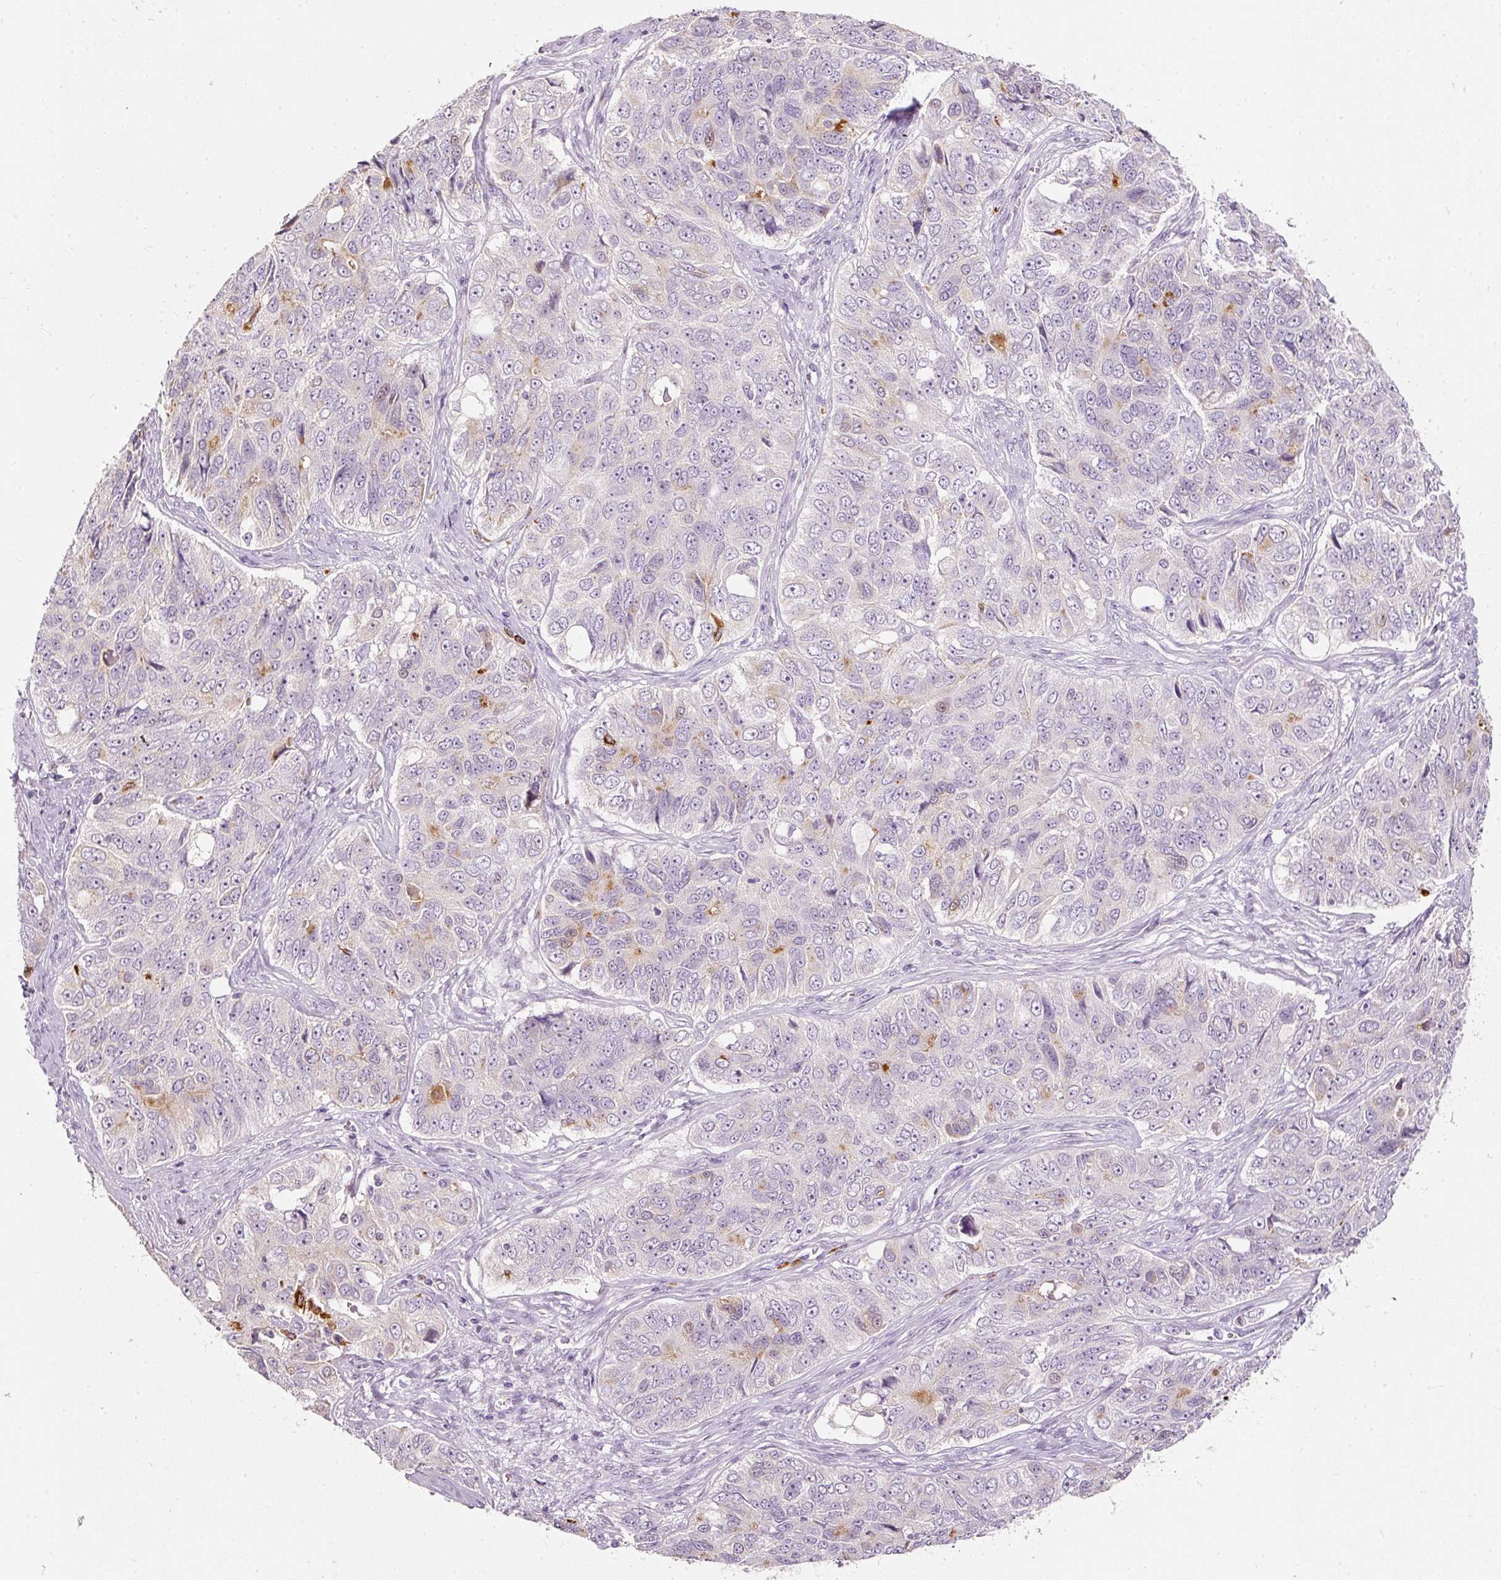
{"staining": {"intensity": "moderate", "quantity": "<25%", "location": "cytoplasmic/membranous"}, "tissue": "ovarian cancer", "cell_type": "Tumor cells", "image_type": "cancer", "snomed": [{"axis": "morphology", "description": "Carcinoma, endometroid"}, {"axis": "topography", "description": "Ovary"}], "caption": "Moderate cytoplasmic/membranous protein expression is appreciated in about <25% of tumor cells in ovarian endometroid carcinoma. The protein of interest is shown in brown color, while the nuclei are stained blue.", "gene": "MTHFD2", "patient": {"sex": "female", "age": 51}}